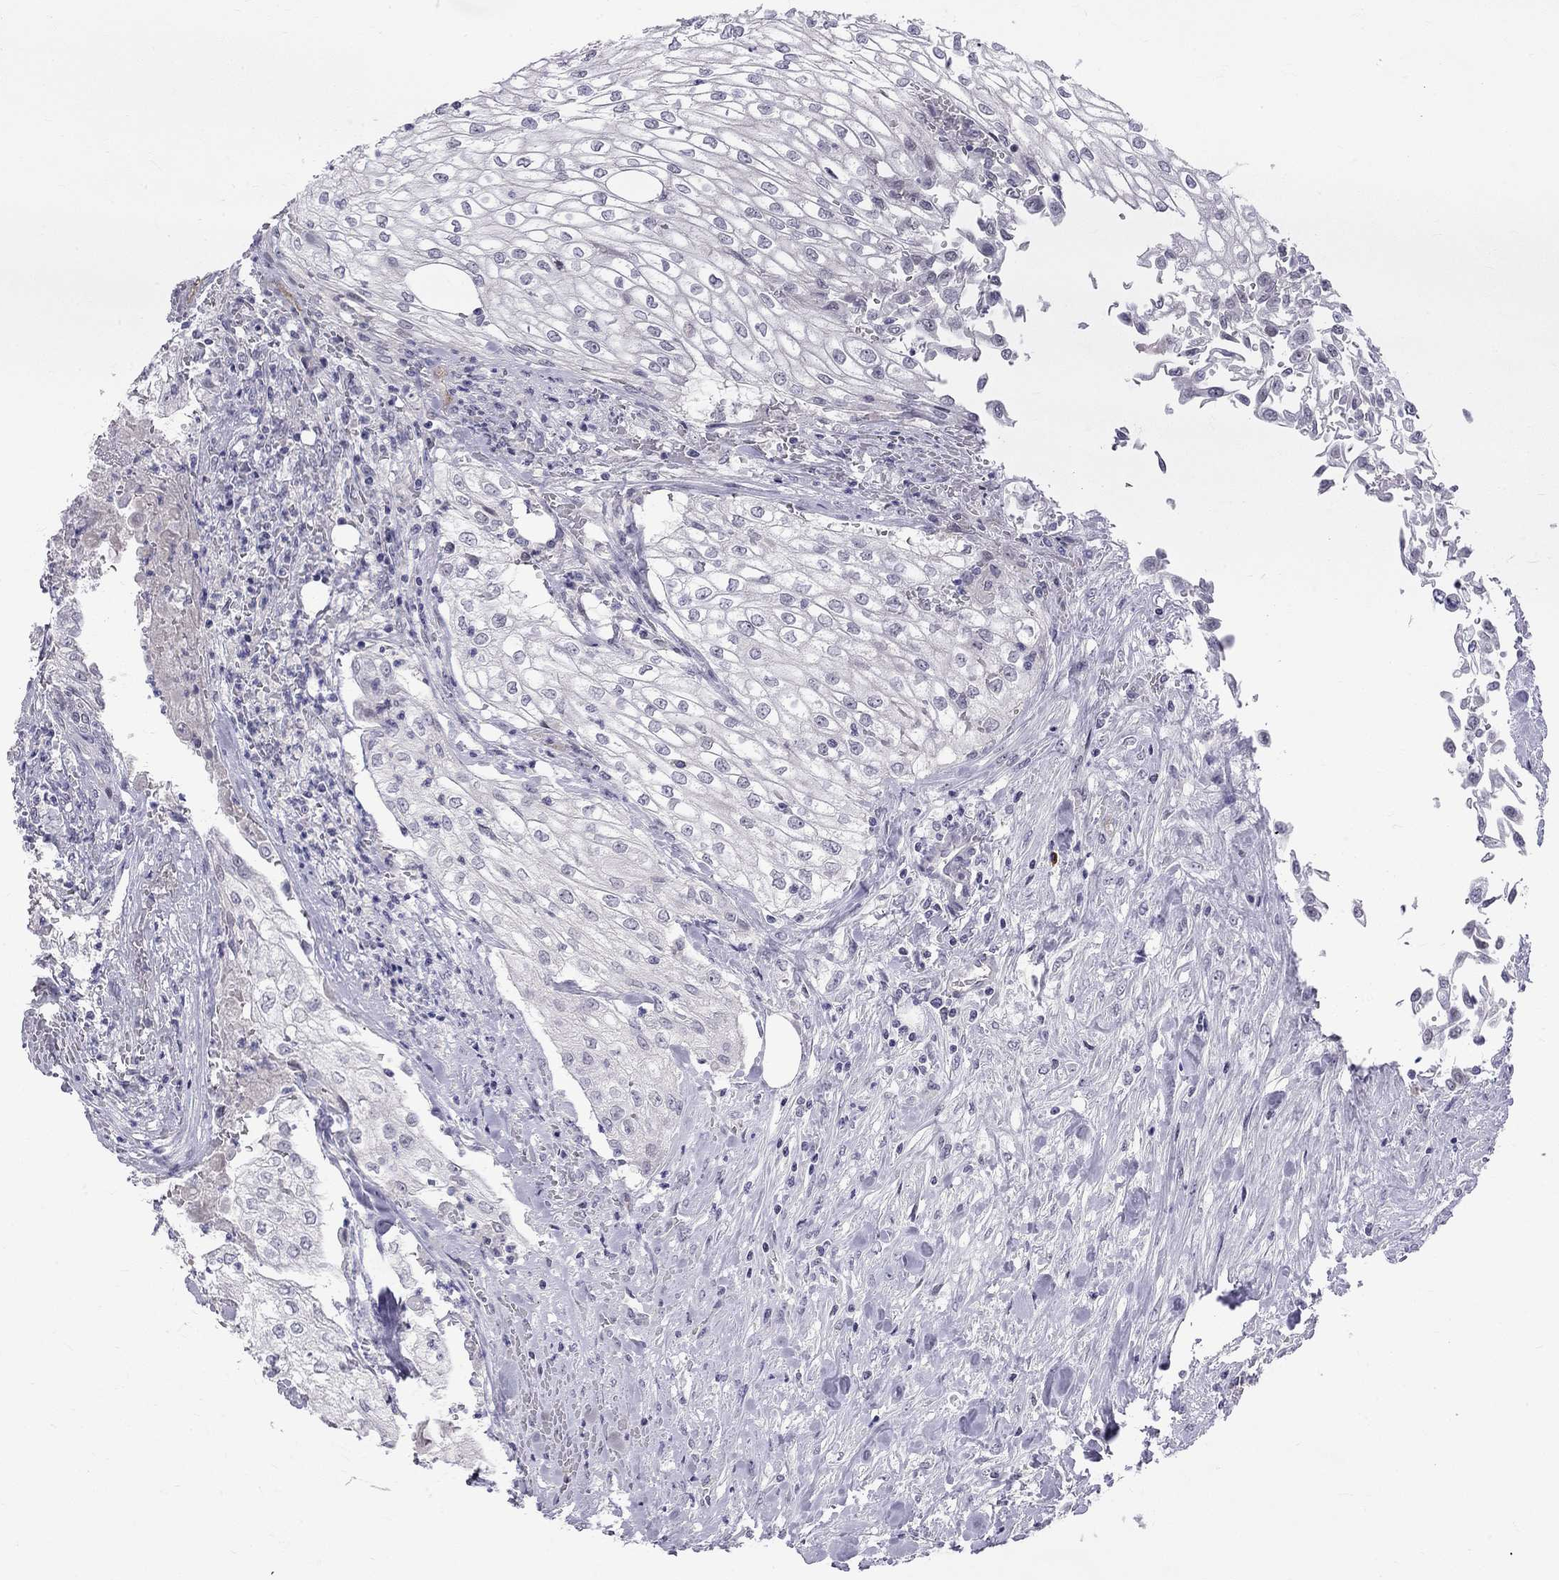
{"staining": {"intensity": "negative", "quantity": "none", "location": "none"}, "tissue": "urothelial cancer", "cell_type": "Tumor cells", "image_type": "cancer", "snomed": [{"axis": "morphology", "description": "Urothelial carcinoma, High grade"}, {"axis": "topography", "description": "Urinary bladder"}], "caption": "IHC of human high-grade urothelial carcinoma demonstrates no positivity in tumor cells.", "gene": "RTL9", "patient": {"sex": "male", "age": 62}}